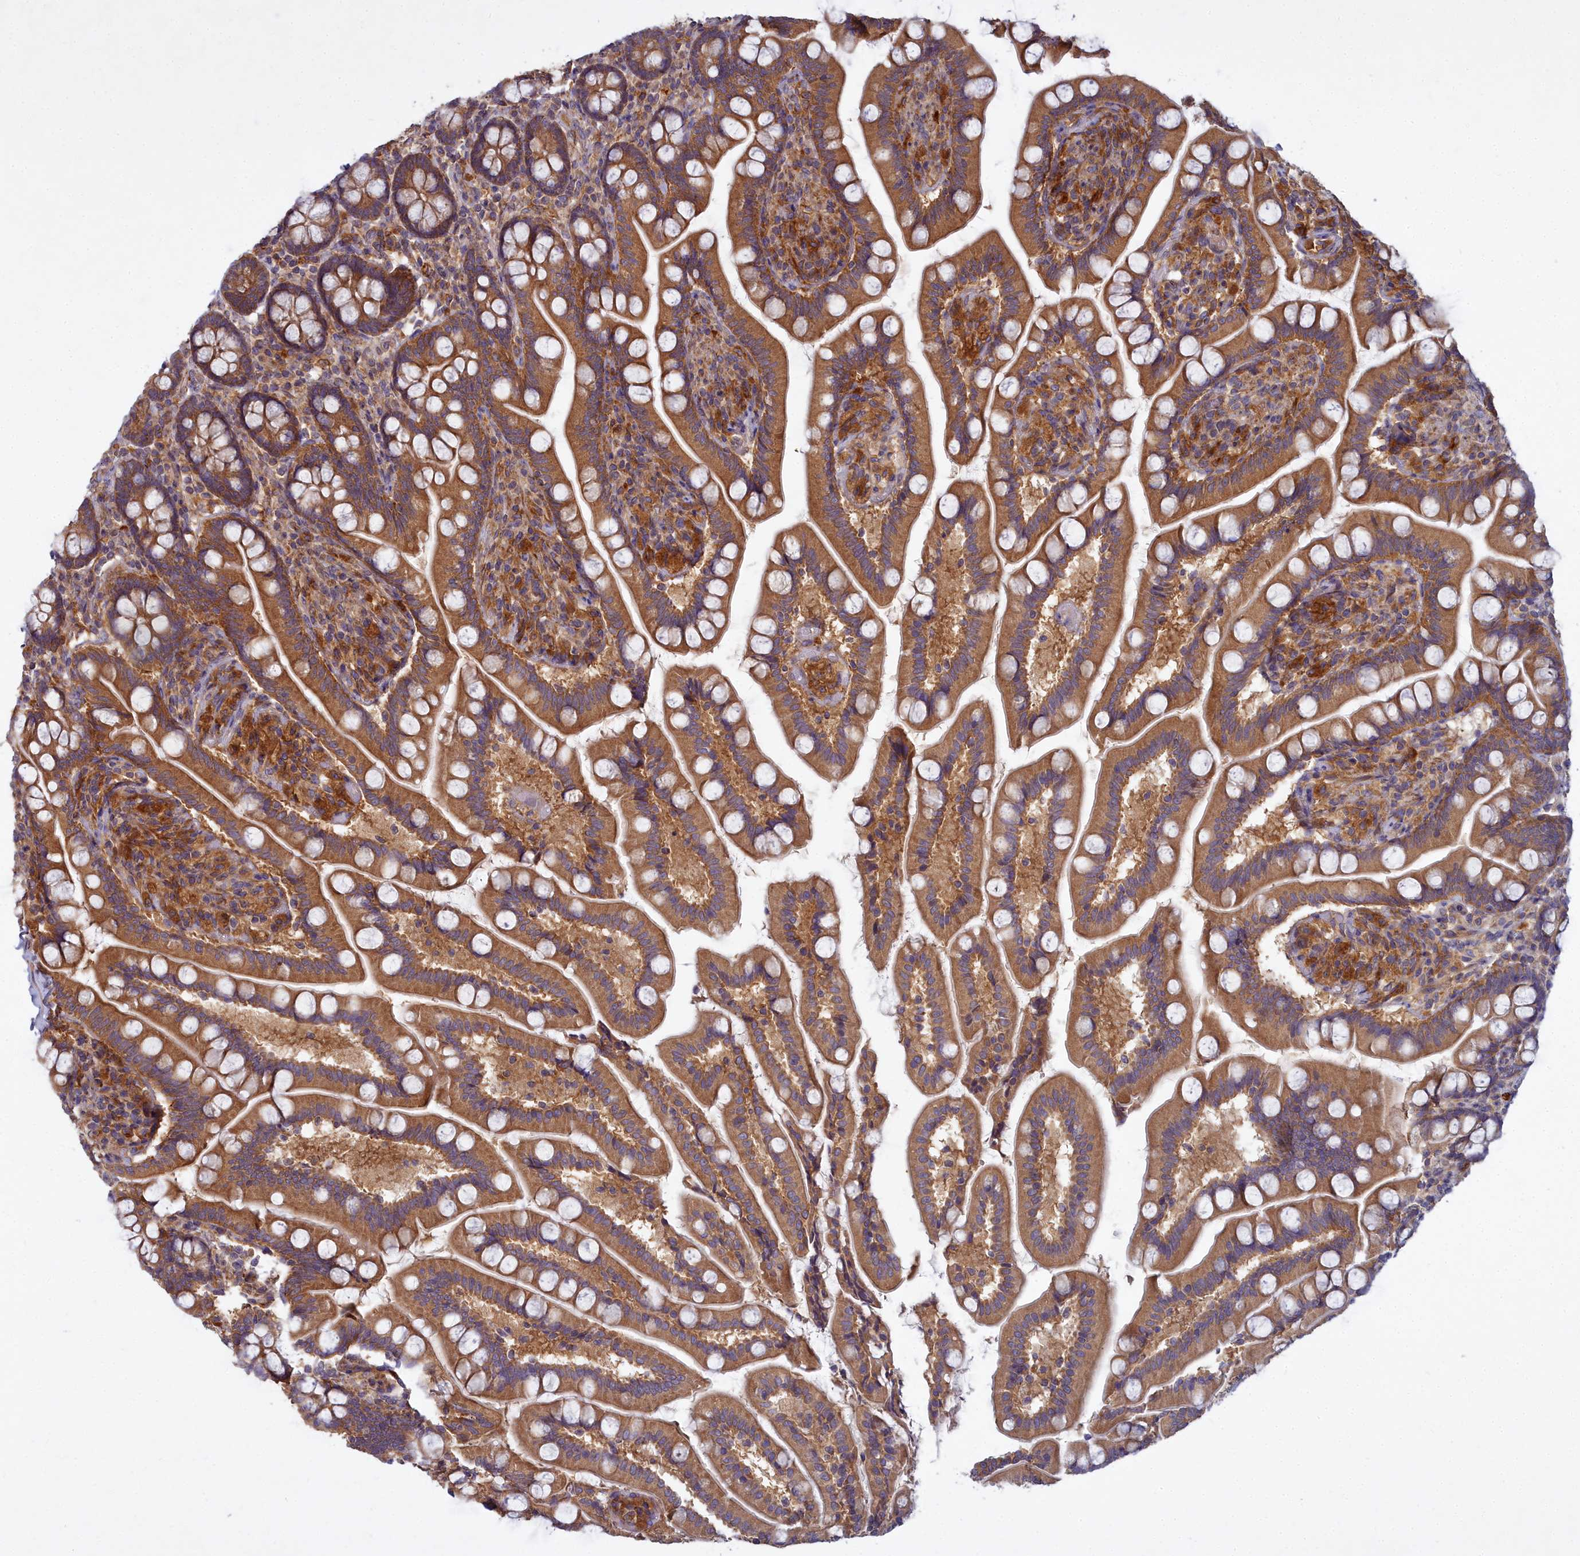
{"staining": {"intensity": "moderate", "quantity": ">75%", "location": "cytoplasmic/membranous"}, "tissue": "small intestine", "cell_type": "Glandular cells", "image_type": "normal", "snomed": [{"axis": "morphology", "description": "Normal tissue, NOS"}, {"axis": "topography", "description": "Small intestine"}], "caption": "Immunohistochemical staining of unremarkable small intestine demonstrates >75% levels of moderate cytoplasmic/membranous protein staining in approximately >75% of glandular cells. (DAB IHC, brown staining for protein, blue staining for nuclei).", "gene": "CCDC167", "patient": {"sex": "female", "age": 64}}